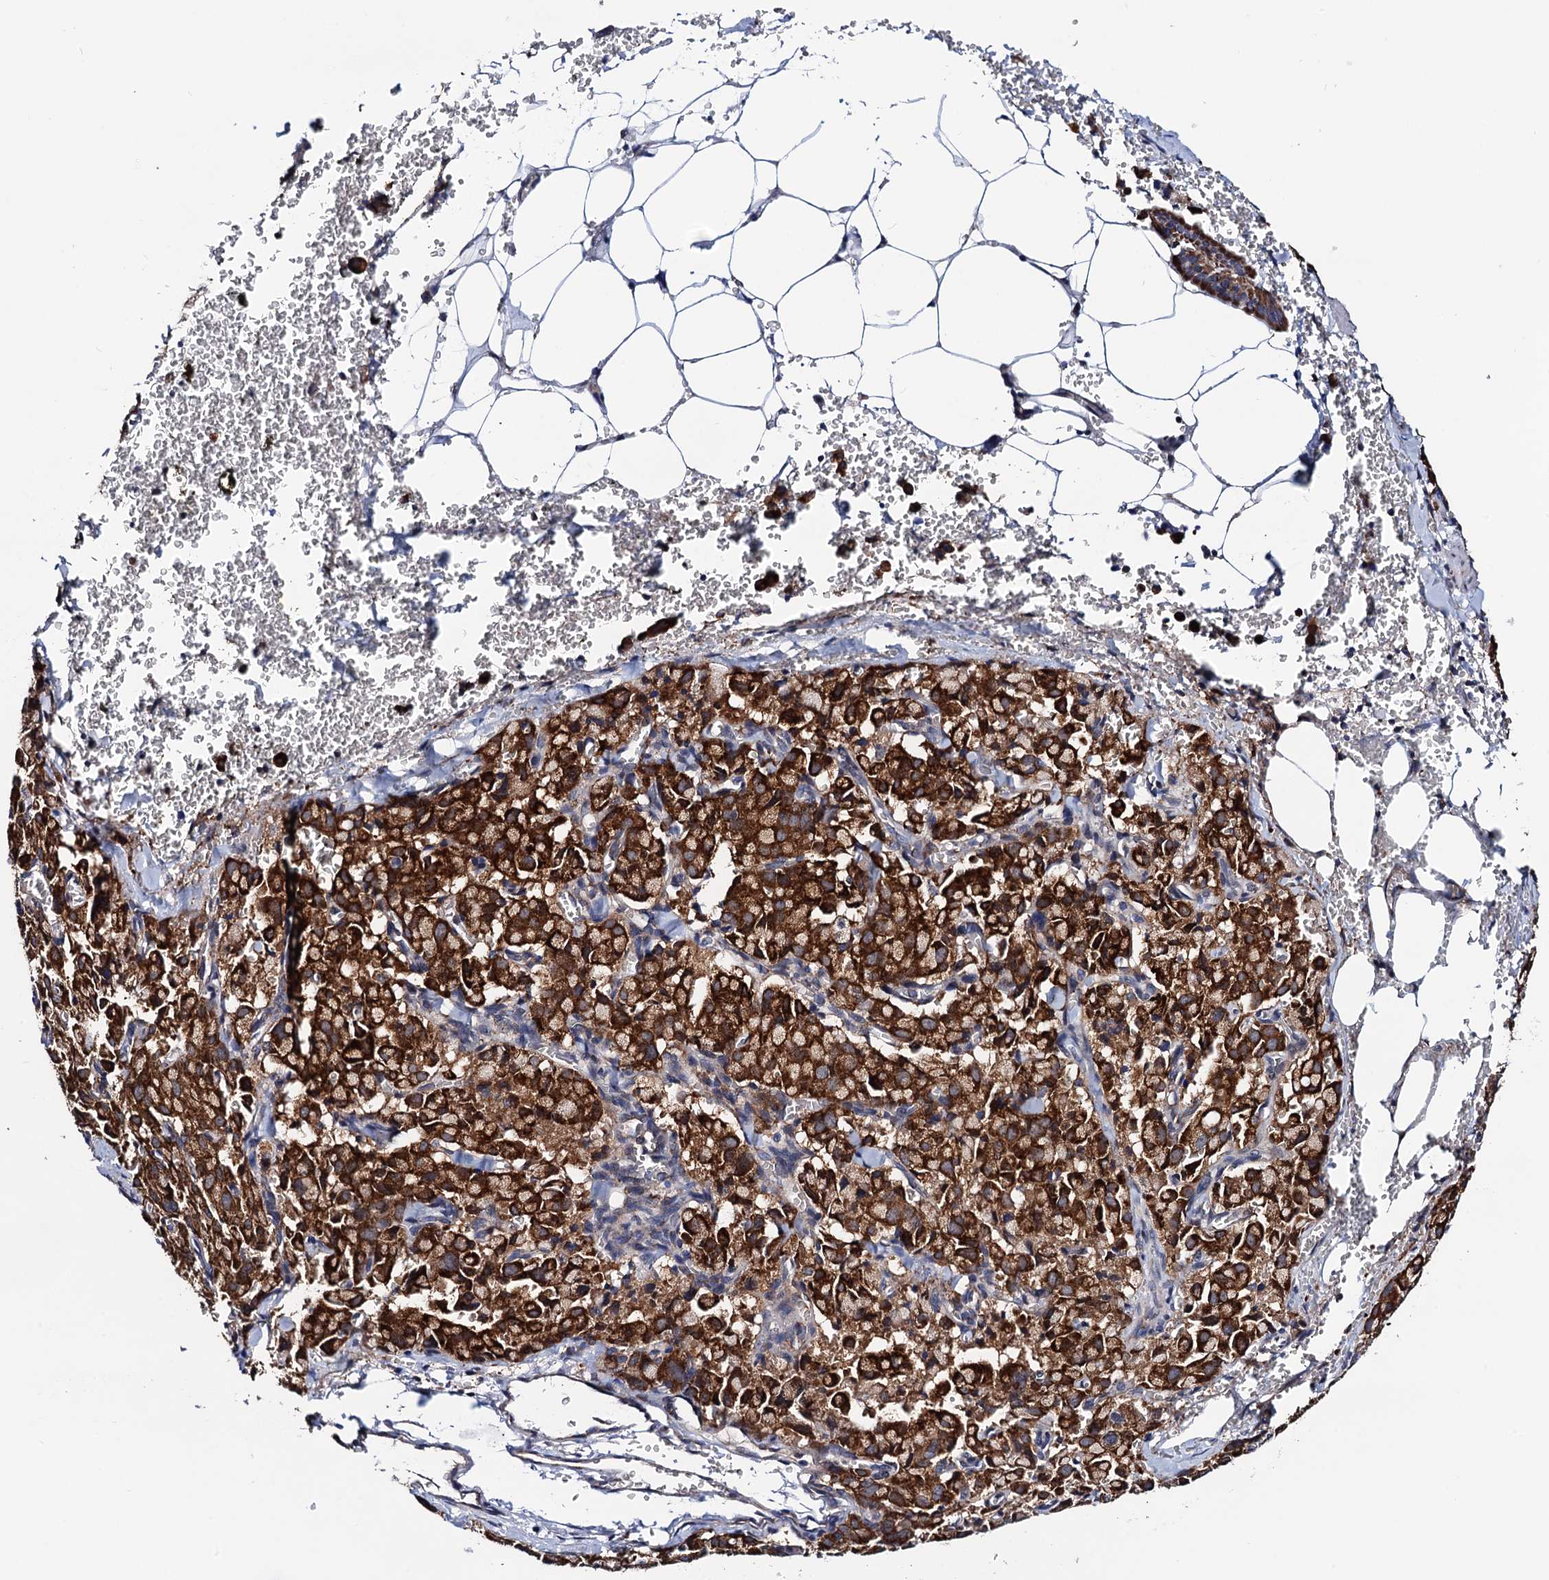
{"staining": {"intensity": "strong", "quantity": ">75%", "location": "cytoplasmic/membranous"}, "tissue": "pancreatic cancer", "cell_type": "Tumor cells", "image_type": "cancer", "snomed": [{"axis": "morphology", "description": "Adenocarcinoma, NOS"}, {"axis": "topography", "description": "Pancreas"}], "caption": "Adenocarcinoma (pancreatic) stained with DAB immunohistochemistry (IHC) shows high levels of strong cytoplasmic/membranous positivity in about >75% of tumor cells. (Brightfield microscopy of DAB IHC at high magnification).", "gene": "PTCD3", "patient": {"sex": "male", "age": 65}}